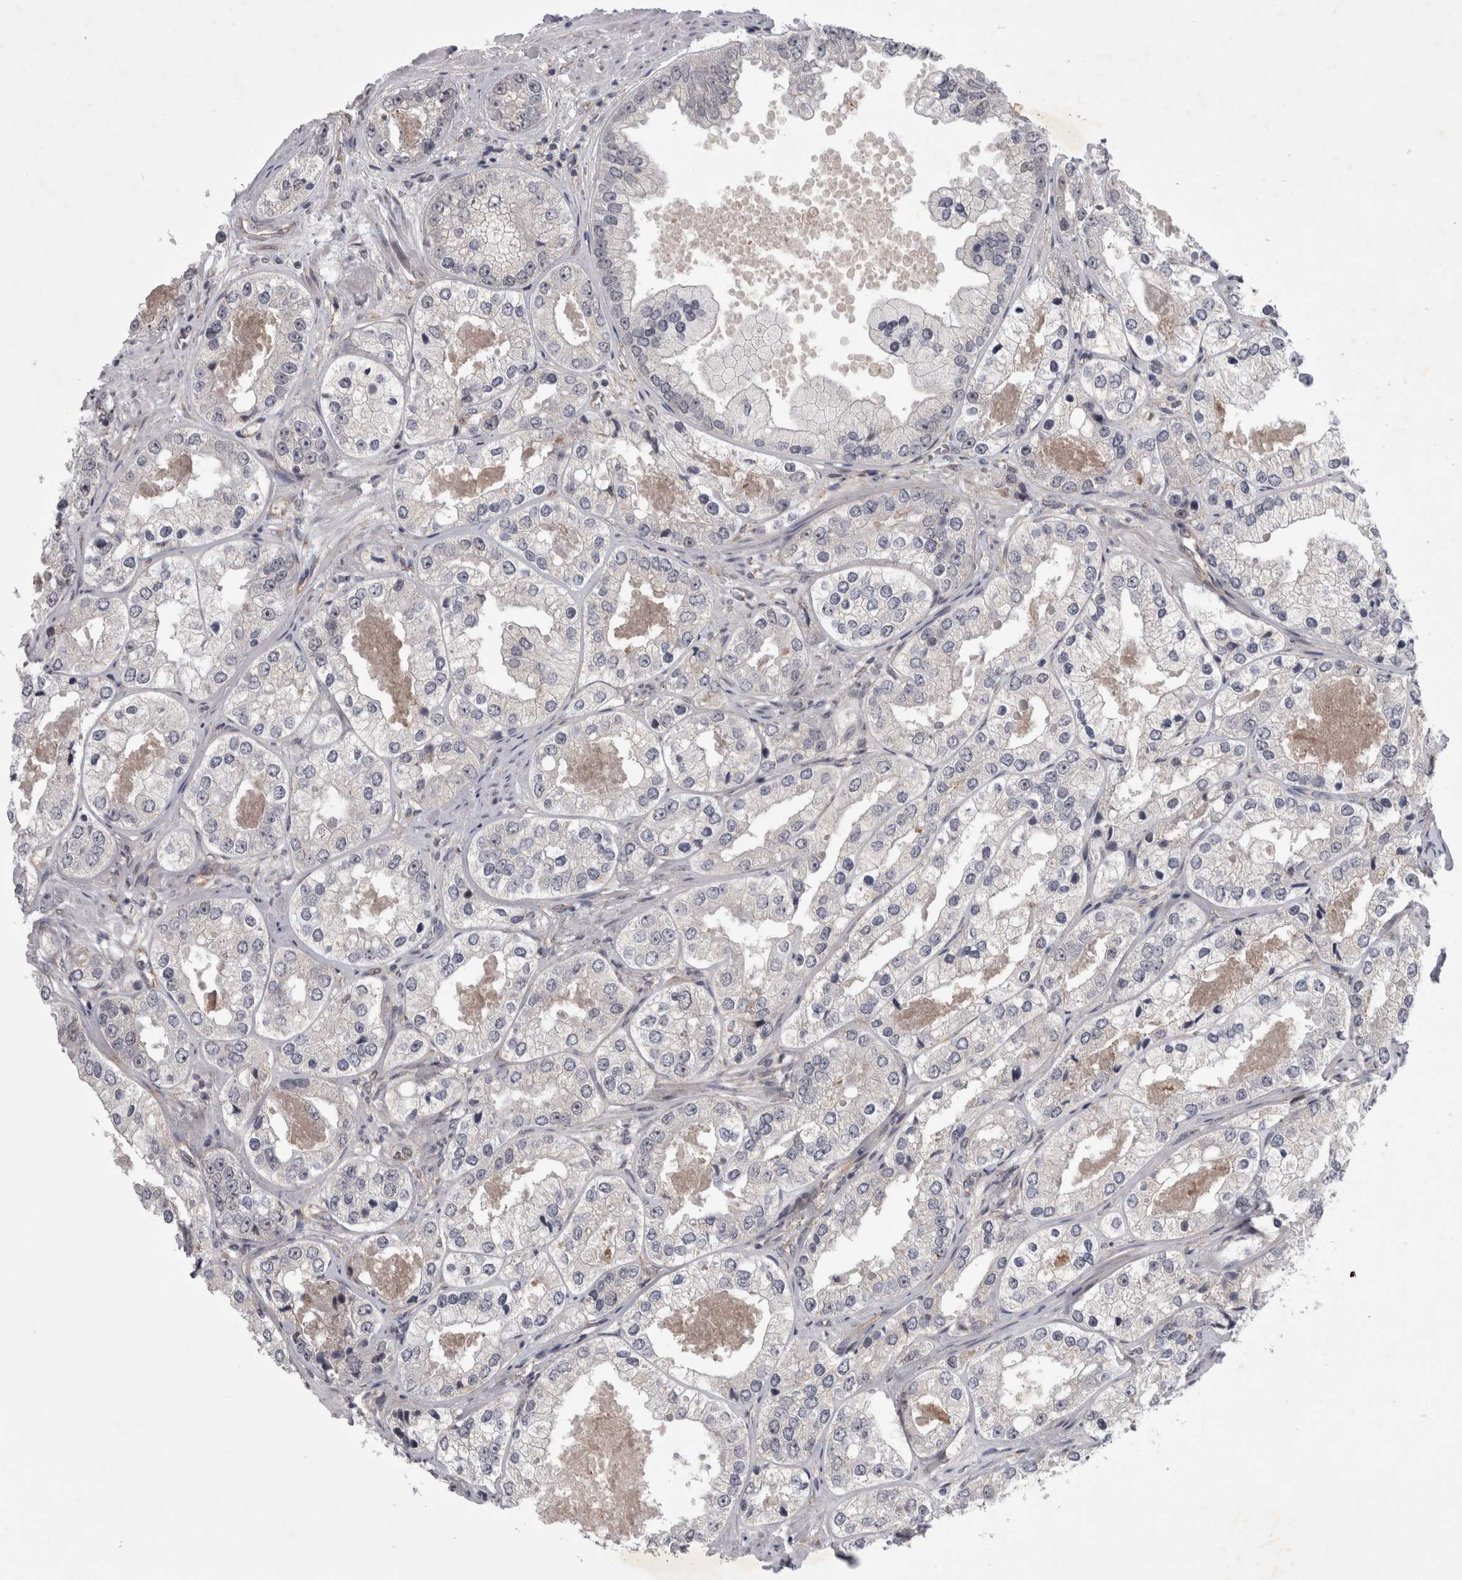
{"staining": {"intensity": "negative", "quantity": "none", "location": "none"}, "tissue": "prostate cancer", "cell_type": "Tumor cells", "image_type": "cancer", "snomed": [{"axis": "morphology", "description": "Adenocarcinoma, High grade"}, {"axis": "topography", "description": "Prostate"}], "caption": "High-grade adenocarcinoma (prostate) stained for a protein using IHC shows no expression tumor cells.", "gene": "PARP11", "patient": {"sex": "male", "age": 61}}